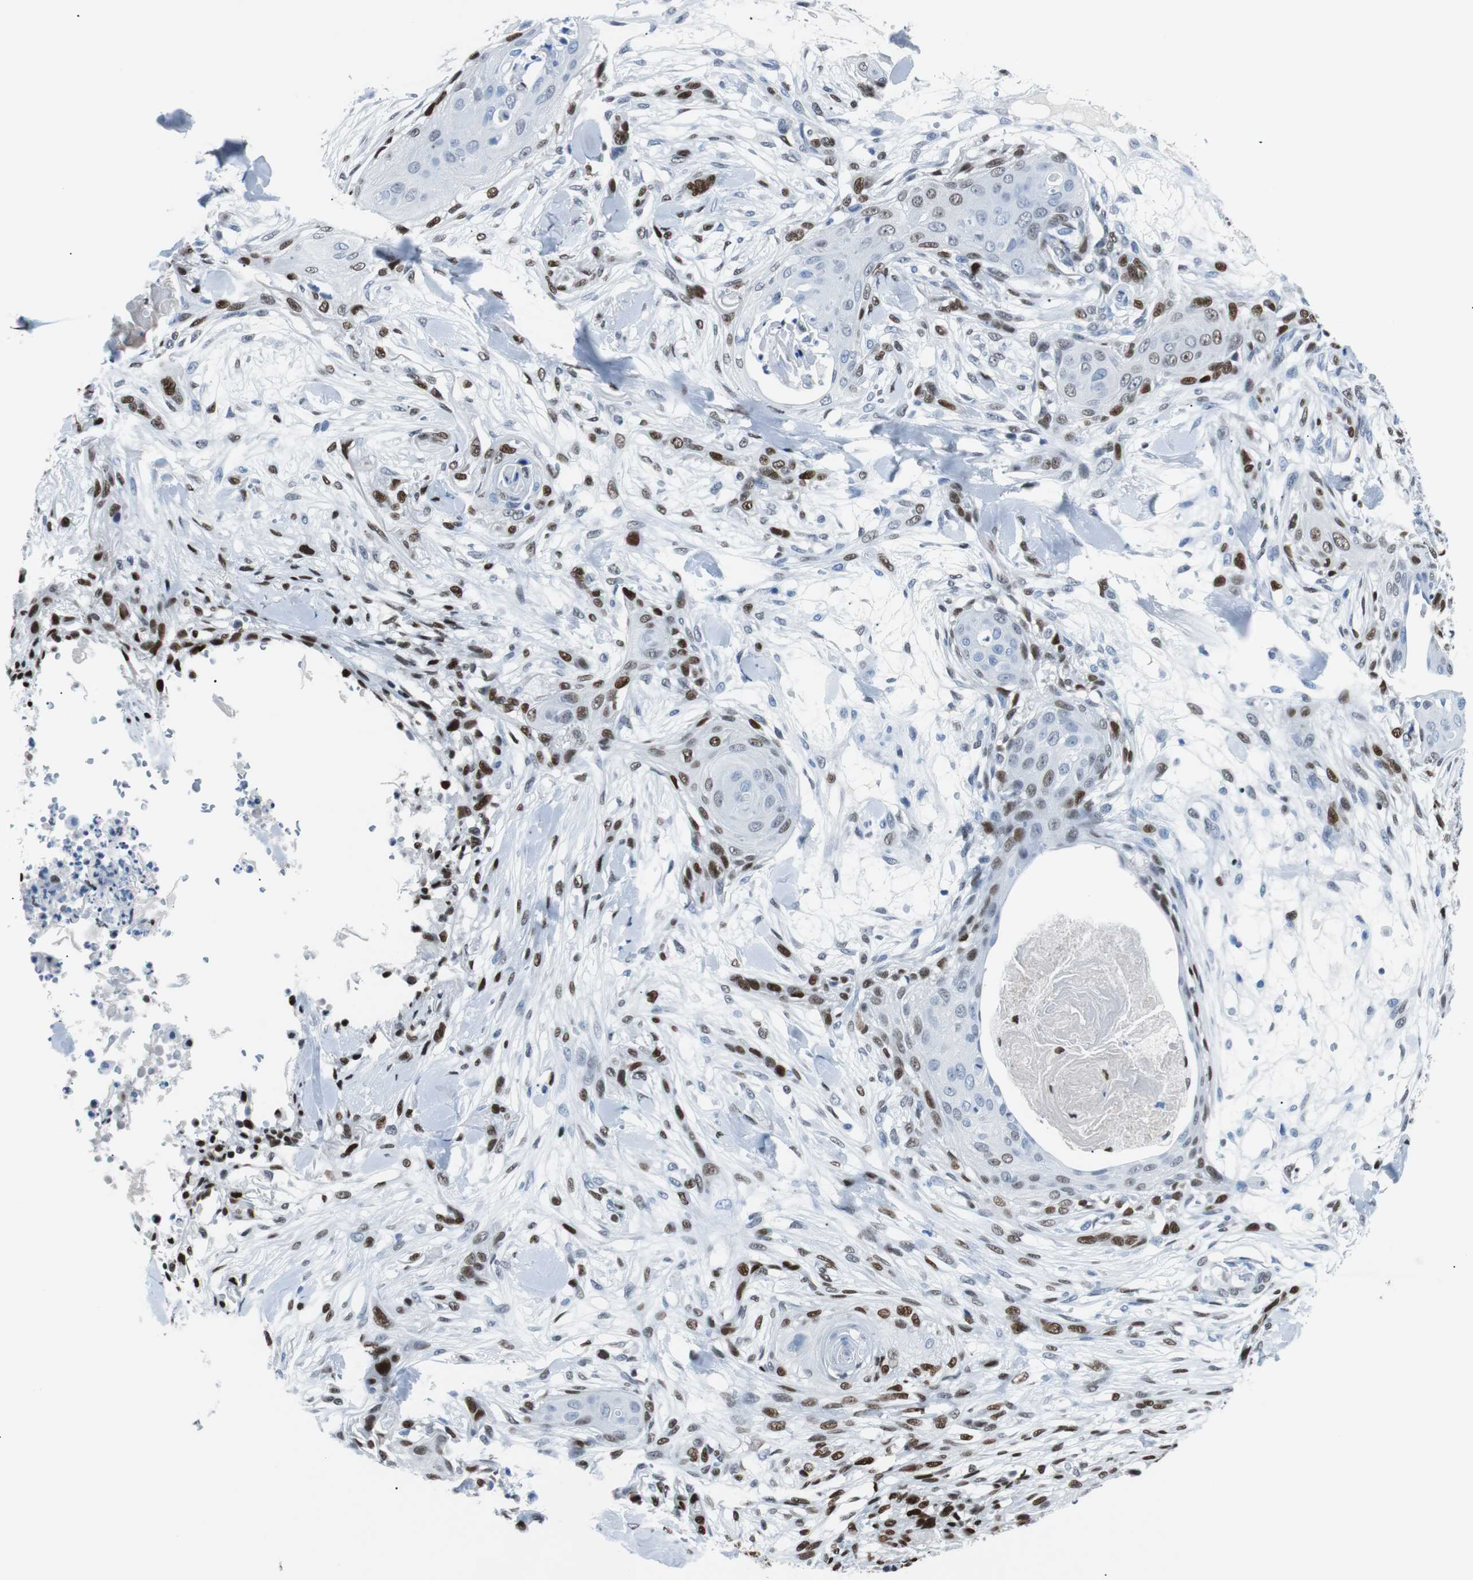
{"staining": {"intensity": "strong", "quantity": "25%-75%", "location": "nuclear"}, "tissue": "skin cancer", "cell_type": "Tumor cells", "image_type": "cancer", "snomed": [{"axis": "morphology", "description": "Squamous cell carcinoma, NOS"}, {"axis": "topography", "description": "Skin"}], "caption": "Brown immunohistochemical staining in skin squamous cell carcinoma shows strong nuclear positivity in about 25%-75% of tumor cells. (IHC, brightfield microscopy, high magnification).", "gene": "JUN", "patient": {"sex": "female", "age": 59}}